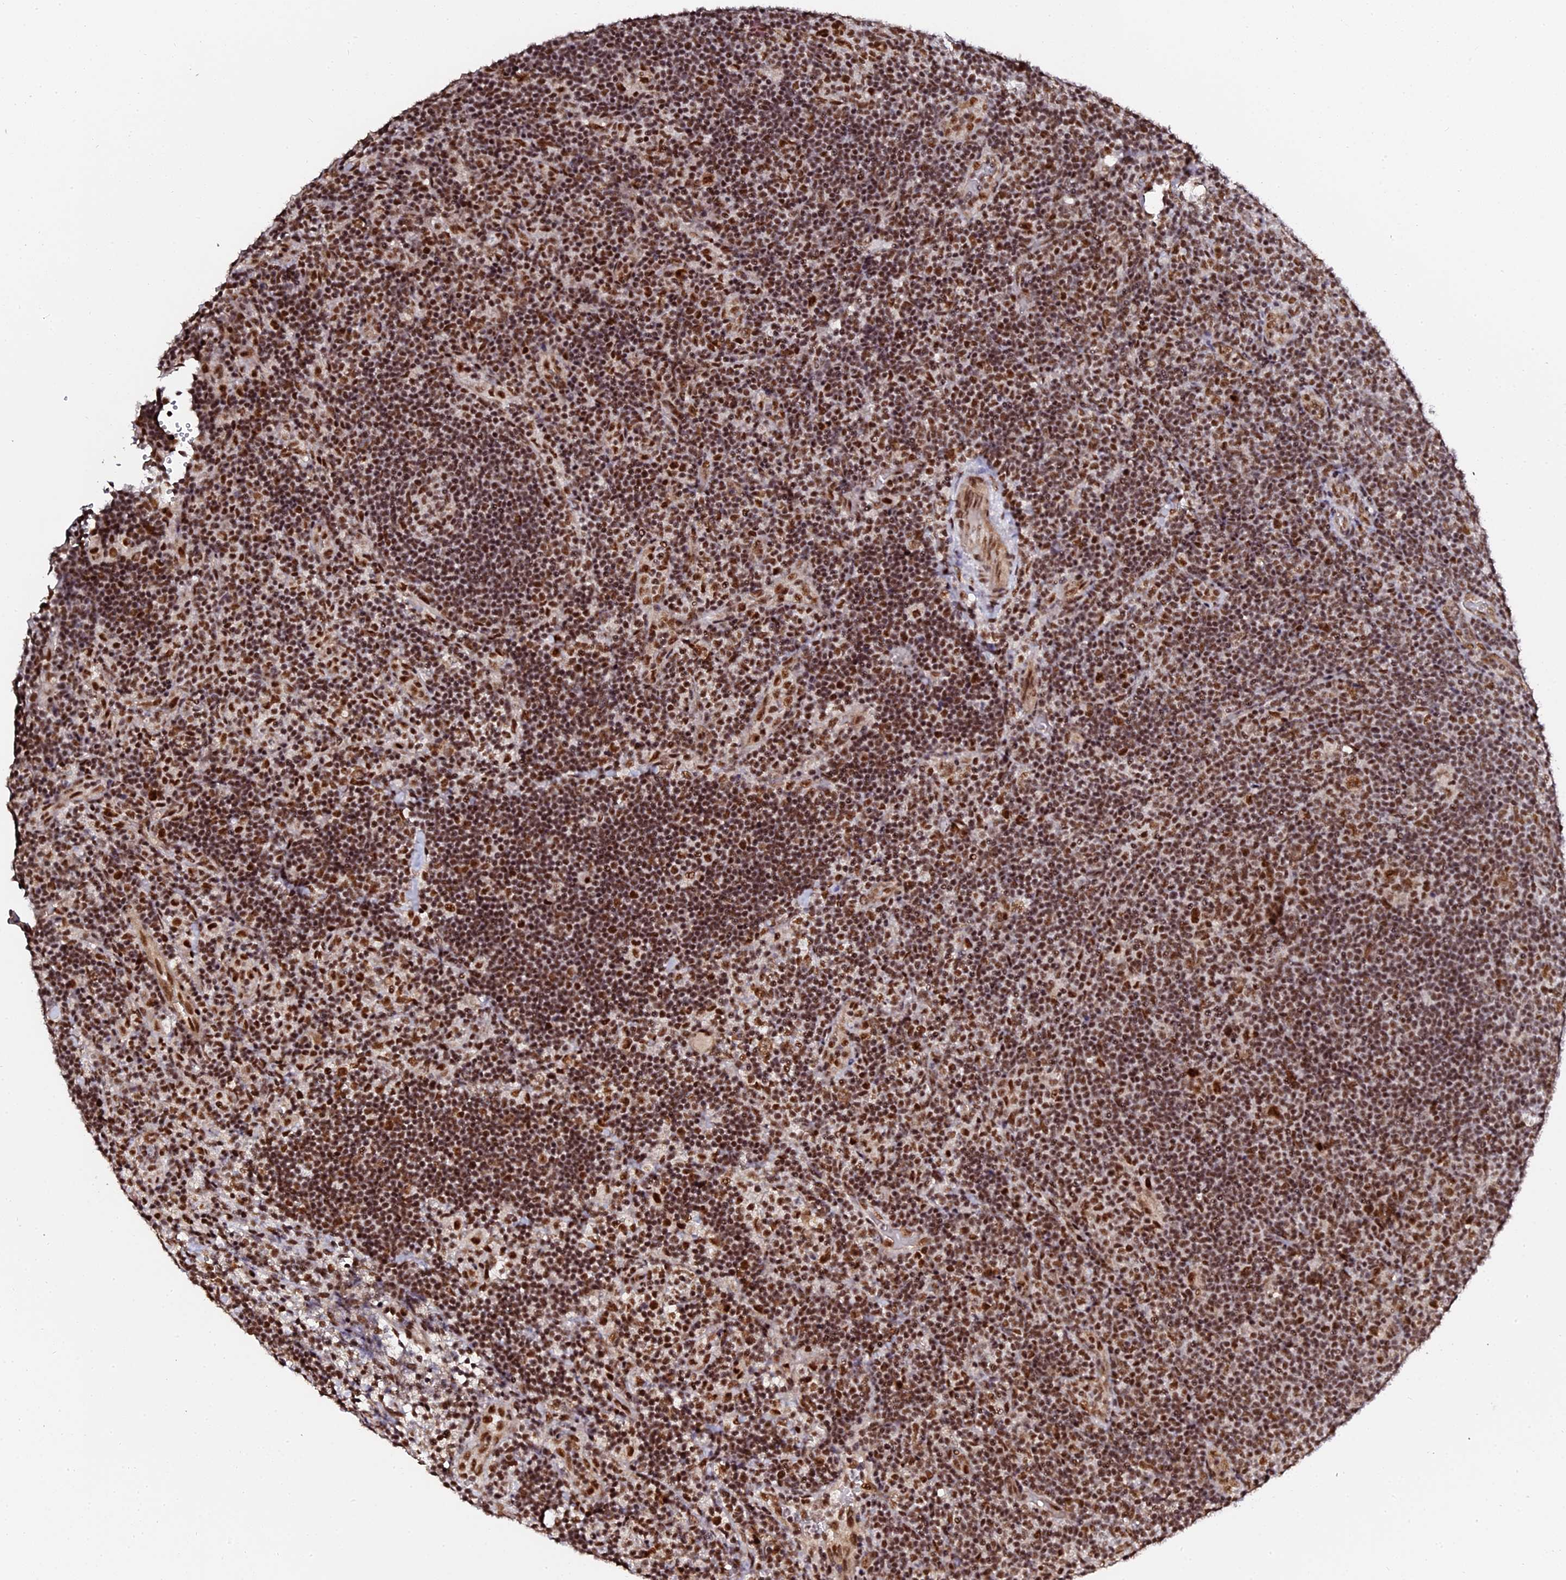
{"staining": {"intensity": "strong", "quantity": ">75%", "location": "nuclear"}, "tissue": "lymphoma", "cell_type": "Tumor cells", "image_type": "cancer", "snomed": [{"axis": "morphology", "description": "Hodgkin's disease, NOS"}, {"axis": "topography", "description": "Lymph node"}], "caption": "Hodgkin's disease stained with DAB (3,3'-diaminobenzidine) immunohistochemistry (IHC) exhibits high levels of strong nuclear expression in about >75% of tumor cells.", "gene": "MCRS1", "patient": {"sex": "female", "age": 57}}